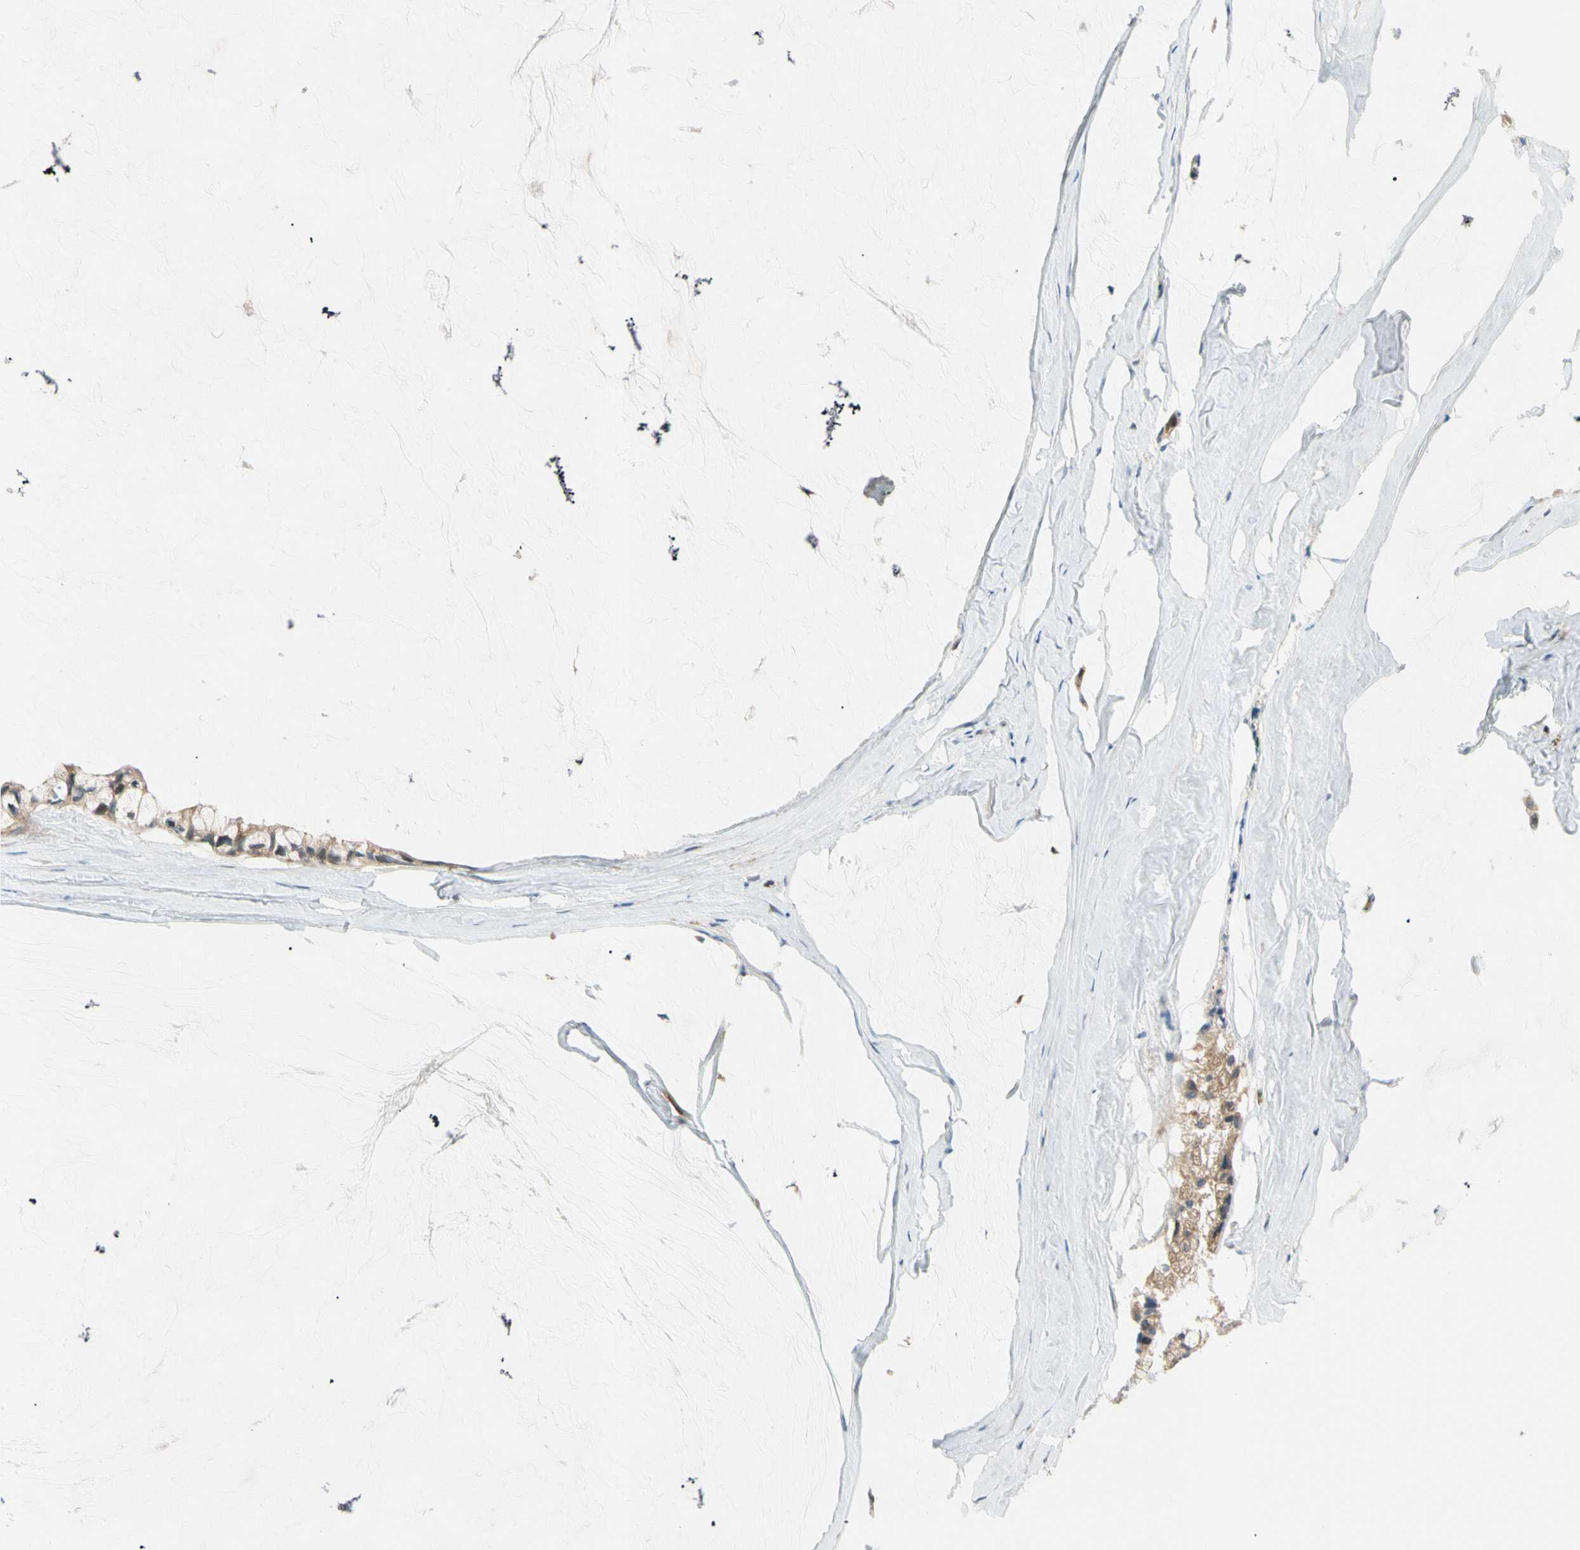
{"staining": {"intensity": "weak", "quantity": ">75%", "location": "cytoplasmic/membranous"}, "tissue": "ovarian cancer", "cell_type": "Tumor cells", "image_type": "cancer", "snomed": [{"axis": "morphology", "description": "Cystadenocarcinoma, mucinous, NOS"}, {"axis": "topography", "description": "Ovary"}], "caption": "Immunohistochemical staining of ovarian mucinous cystadenocarcinoma shows weak cytoplasmic/membranous protein positivity in approximately >75% of tumor cells.", "gene": "GATD1", "patient": {"sex": "female", "age": 39}}